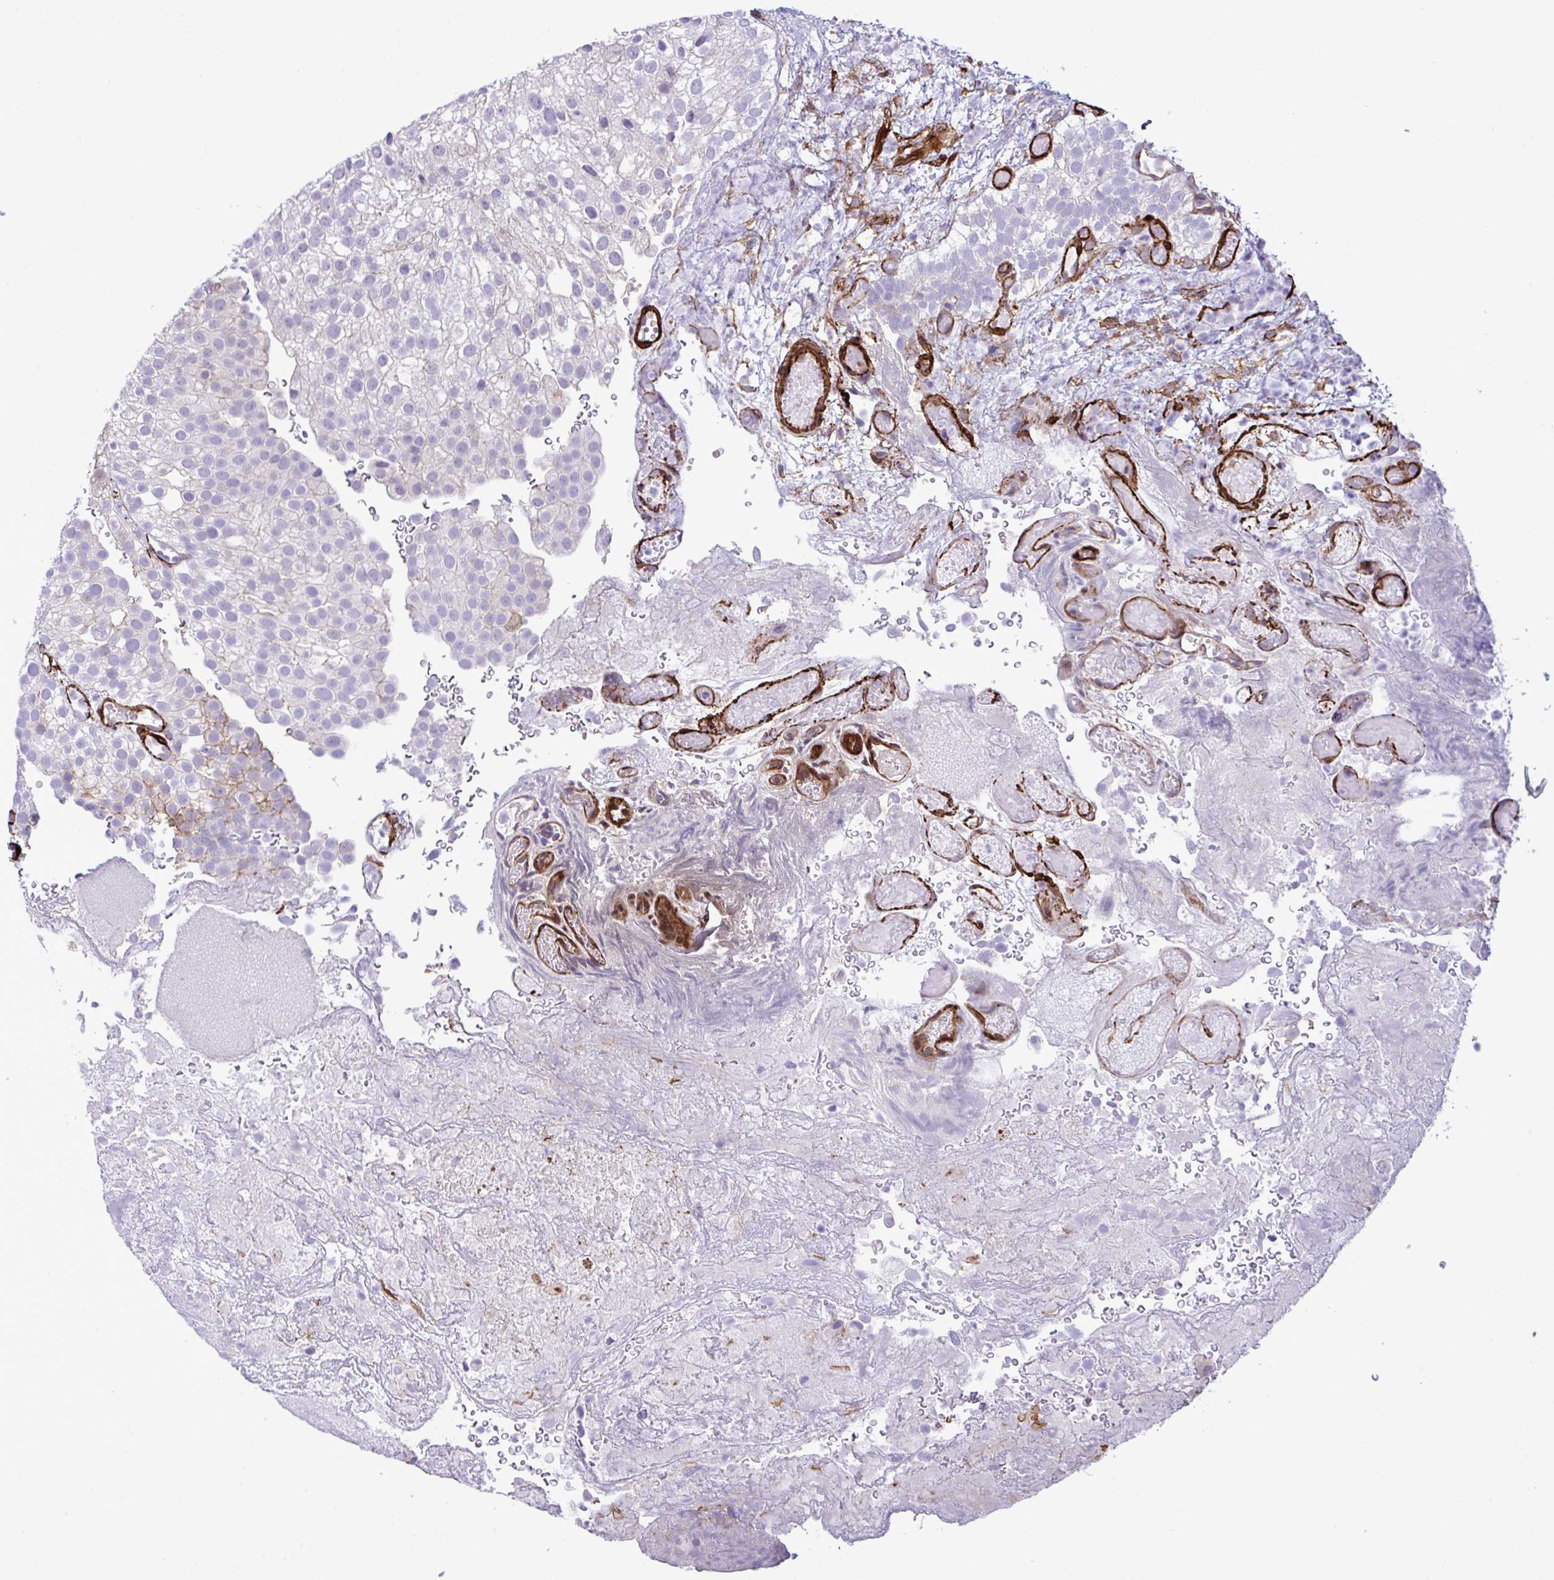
{"staining": {"intensity": "weak", "quantity": "<25%", "location": "cytoplasmic/membranous"}, "tissue": "urothelial cancer", "cell_type": "Tumor cells", "image_type": "cancer", "snomed": [{"axis": "morphology", "description": "Urothelial carcinoma, Low grade"}, {"axis": "topography", "description": "Urinary bladder"}], "caption": "Photomicrograph shows no significant protein expression in tumor cells of urothelial cancer.", "gene": "SYNPO2L", "patient": {"sex": "male", "age": 78}}